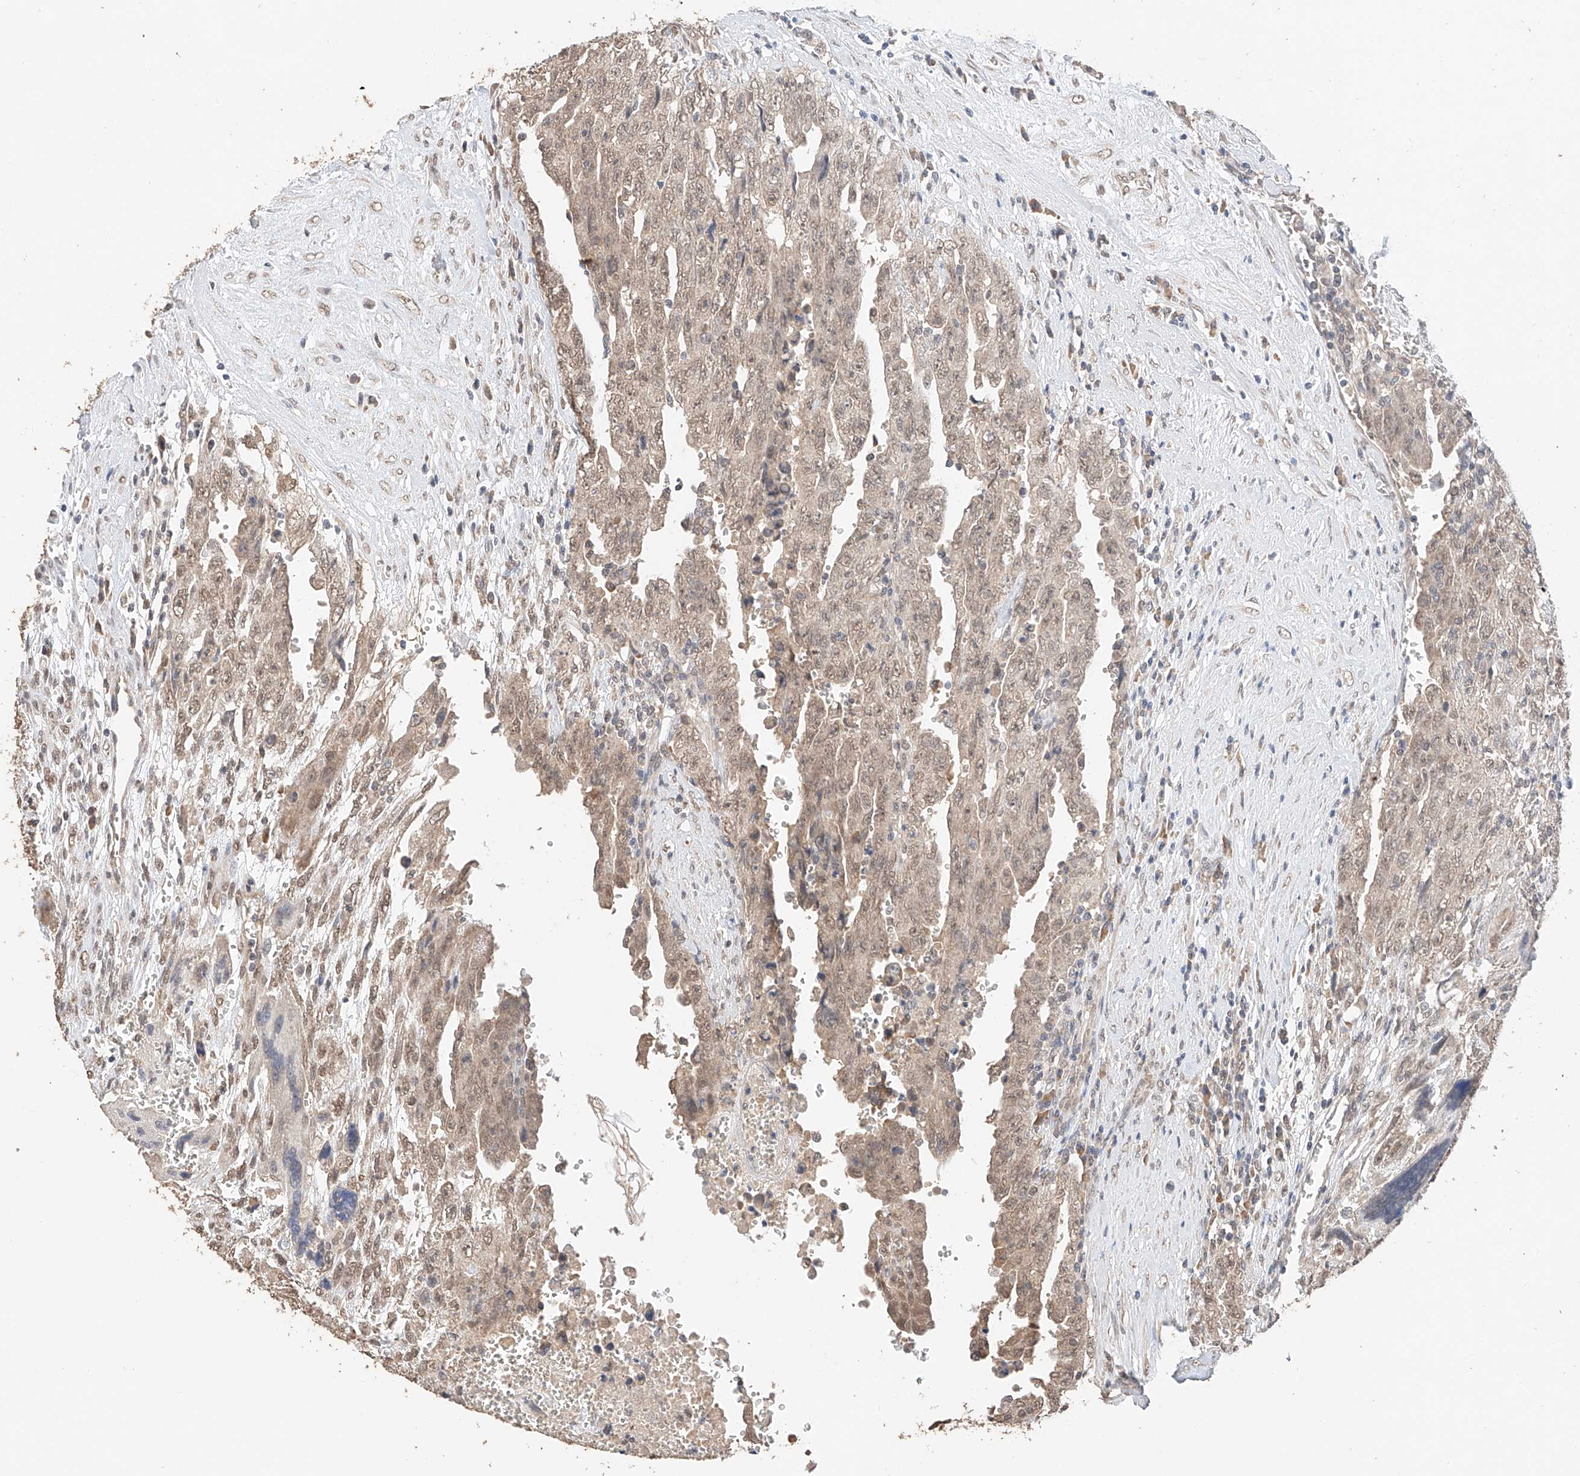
{"staining": {"intensity": "weak", "quantity": ">75%", "location": "cytoplasmic/membranous,nuclear"}, "tissue": "testis cancer", "cell_type": "Tumor cells", "image_type": "cancer", "snomed": [{"axis": "morphology", "description": "Carcinoma, Embryonal, NOS"}, {"axis": "topography", "description": "Testis"}], "caption": "Immunohistochemistry (DAB (3,3'-diaminobenzidine)) staining of human embryonal carcinoma (testis) displays weak cytoplasmic/membranous and nuclear protein expression in approximately >75% of tumor cells.", "gene": "IL22RA2", "patient": {"sex": "male", "age": 28}}